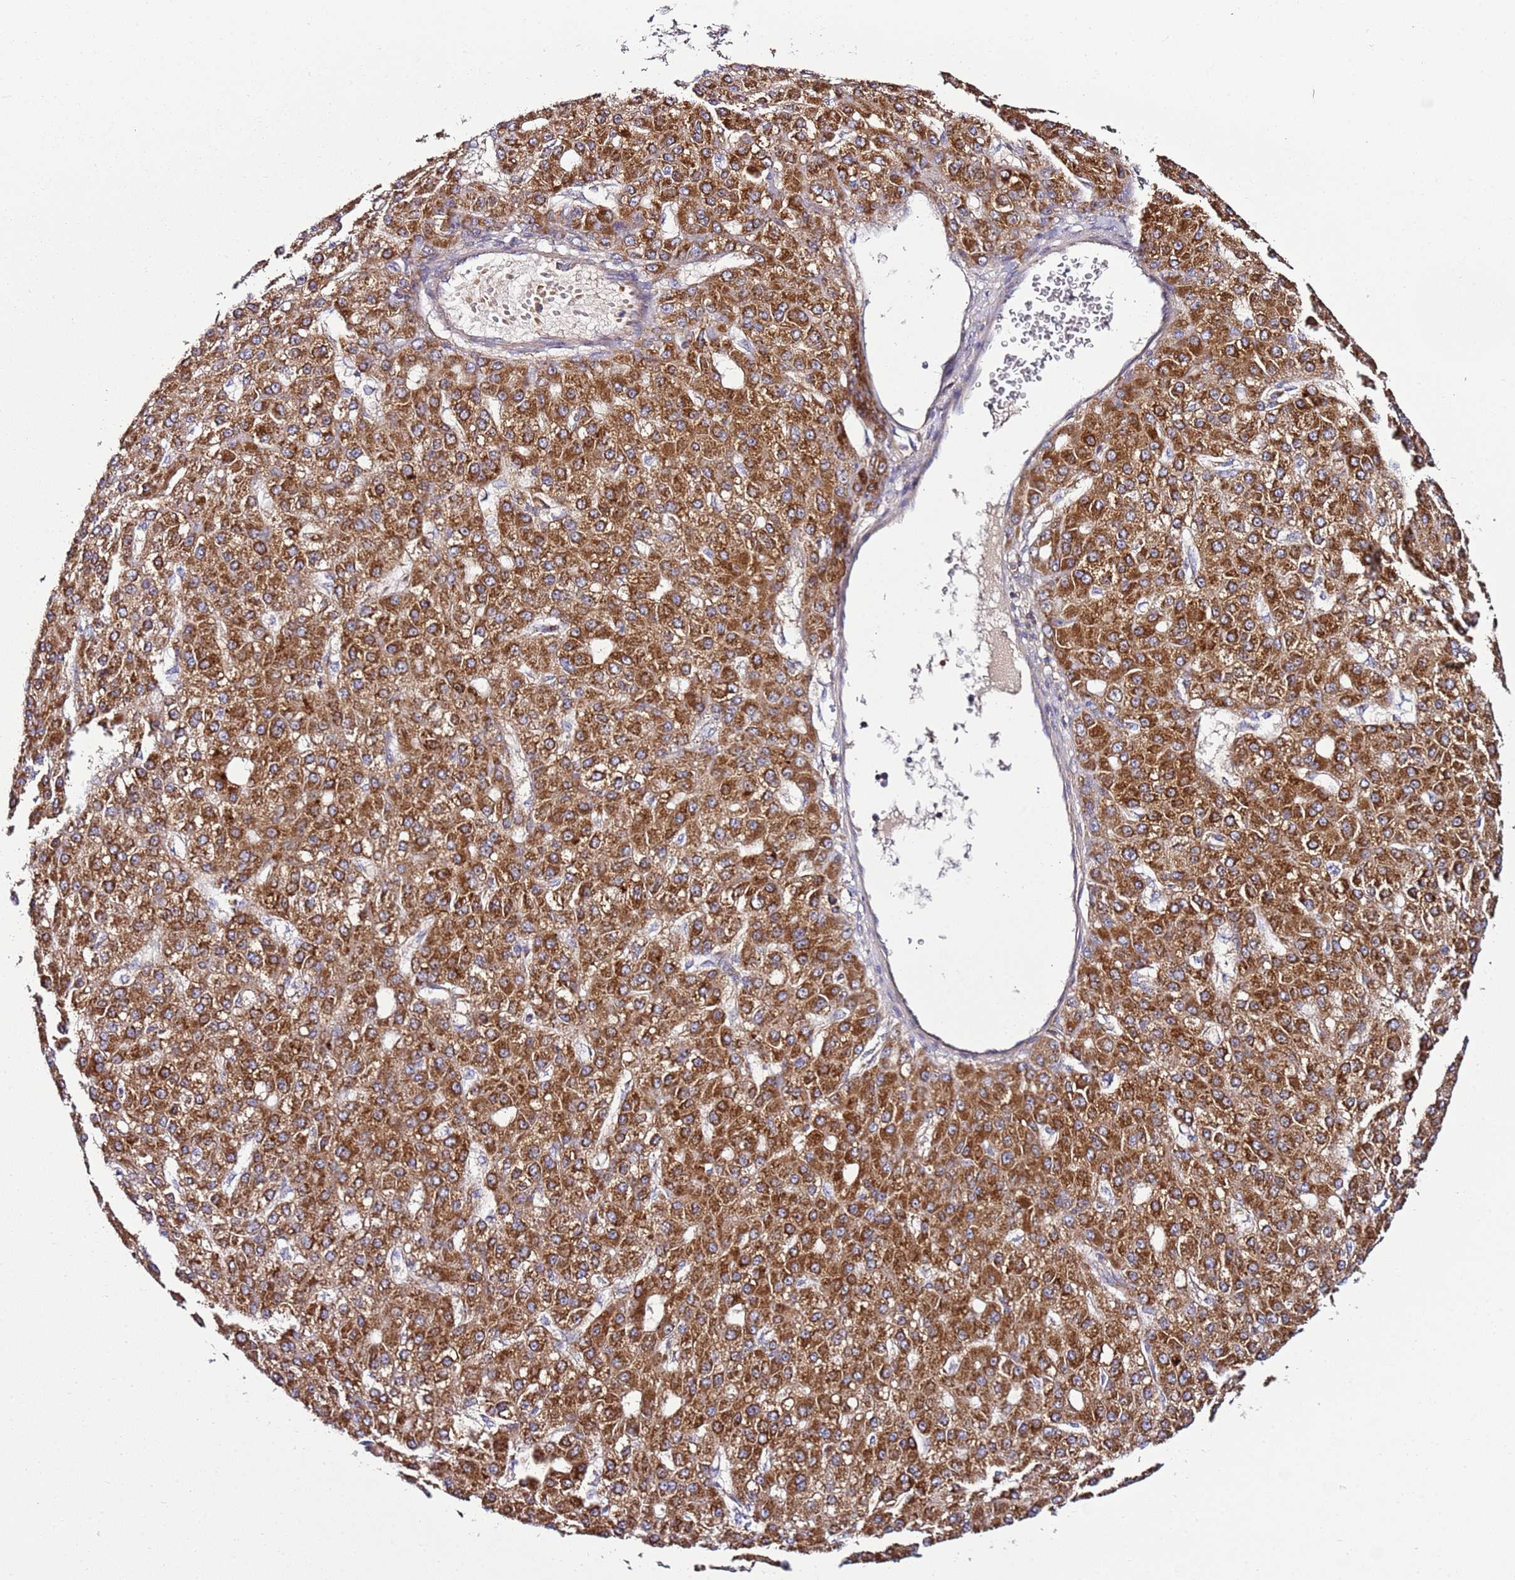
{"staining": {"intensity": "strong", "quantity": ">75%", "location": "cytoplasmic/membranous"}, "tissue": "liver cancer", "cell_type": "Tumor cells", "image_type": "cancer", "snomed": [{"axis": "morphology", "description": "Carcinoma, Hepatocellular, NOS"}, {"axis": "topography", "description": "Liver"}], "caption": "Strong cytoplasmic/membranous positivity for a protein is present in approximately >75% of tumor cells of liver cancer (hepatocellular carcinoma) using immunohistochemistry.", "gene": "C19orf12", "patient": {"sex": "male", "age": 67}}